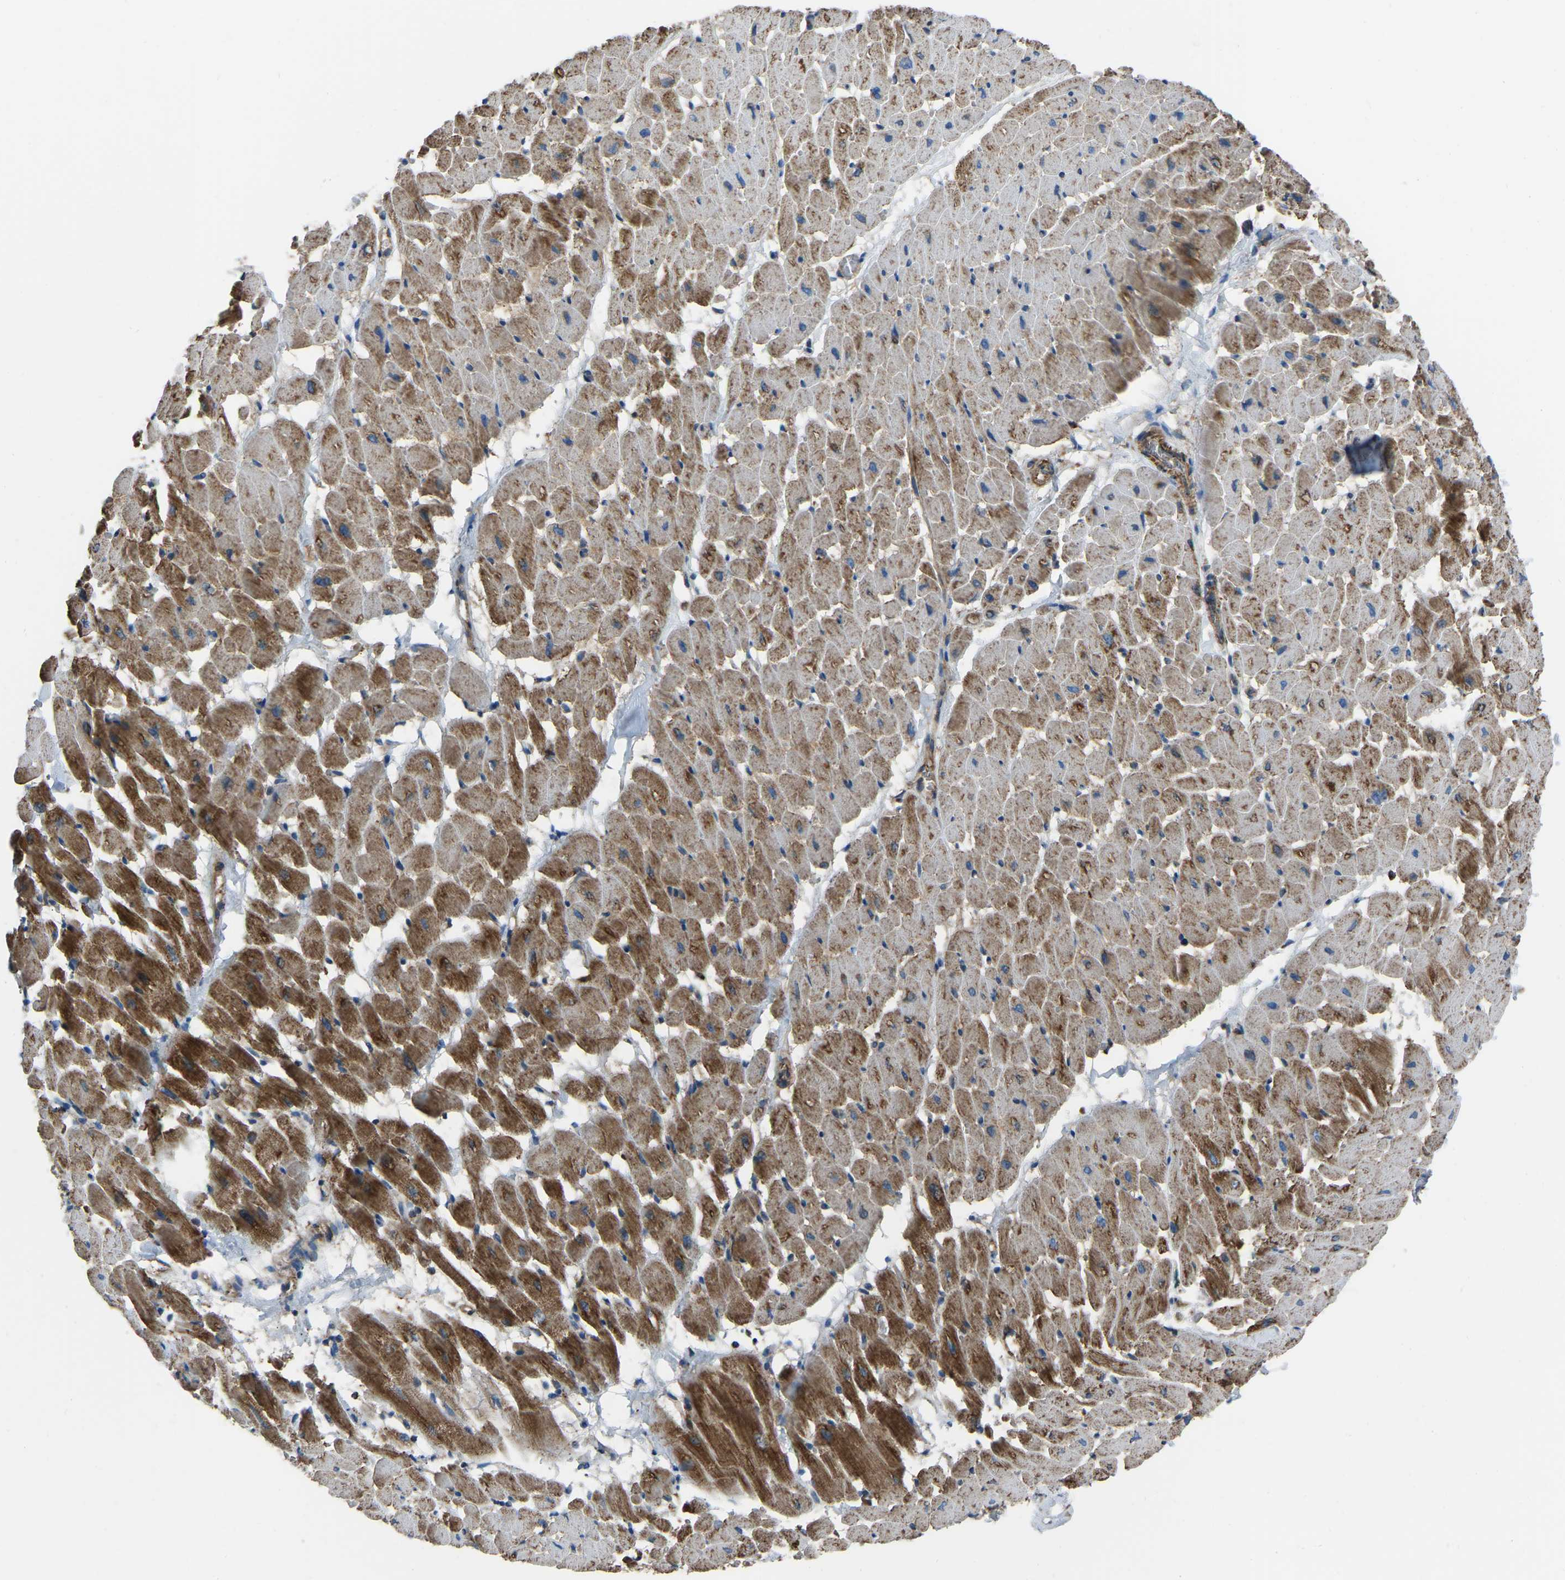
{"staining": {"intensity": "moderate", "quantity": ">75%", "location": "cytoplasmic/membranous"}, "tissue": "heart muscle", "cell_type": "Cardiomyocytes", "image_type": "normal", "snomed": [{"axis": "morphology", "description": "Normal tissue, NOS"}, {"axis": "topography", "description": "Heart"}], "caption": "Immunohistochemical staining of benign heart muscle exhibits moderate cytoplasmic/membranous protein expression in approximately >75% of cardiomyocytes. The protein of interest is stained brown, and the nuclei are stained in blue (DAB IHC with brightfield microscopy, high magnification).", "gene": "AKR1A1", "patient": {"sex": "male", "age": 45}}